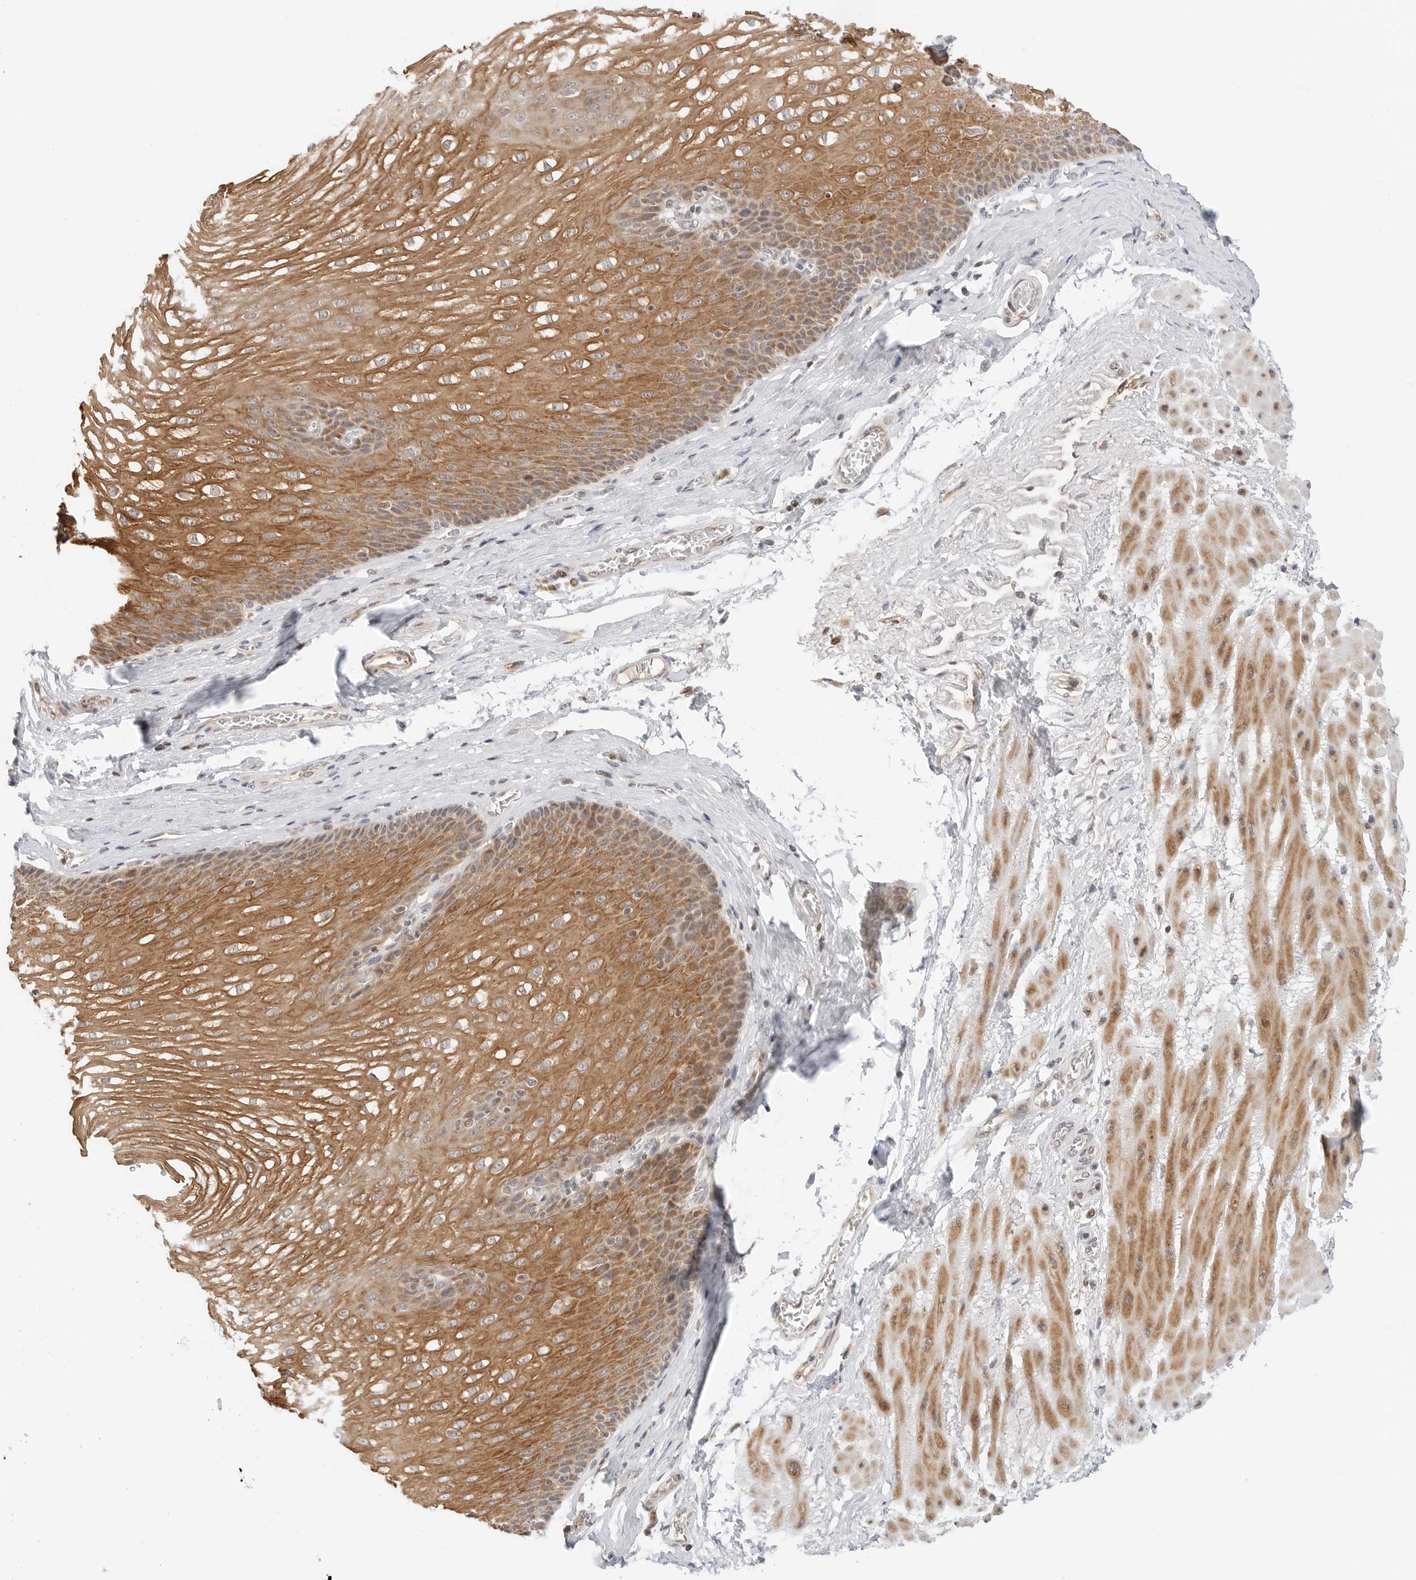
{"staining": {"intensity": "moderate", "quantity": ">75%", "location": "cytoplasmic/membranous"}, "tissue": "esophagus", "cell_type": "Squamous epithelial cells", "image_type": "normal", "snomed": [{"axis": "morphology", "description": "Normal tissue, NOS"}, {"axis": "topography", "description": "Esophagus"}], "caption": "Benign esophagus reveals moderate cytoplasmic/membranous expression in approximately >75% of squamous epithelial cells.", "gene": "DYRK4", "patient": {"sex": "male", "age": 48}}